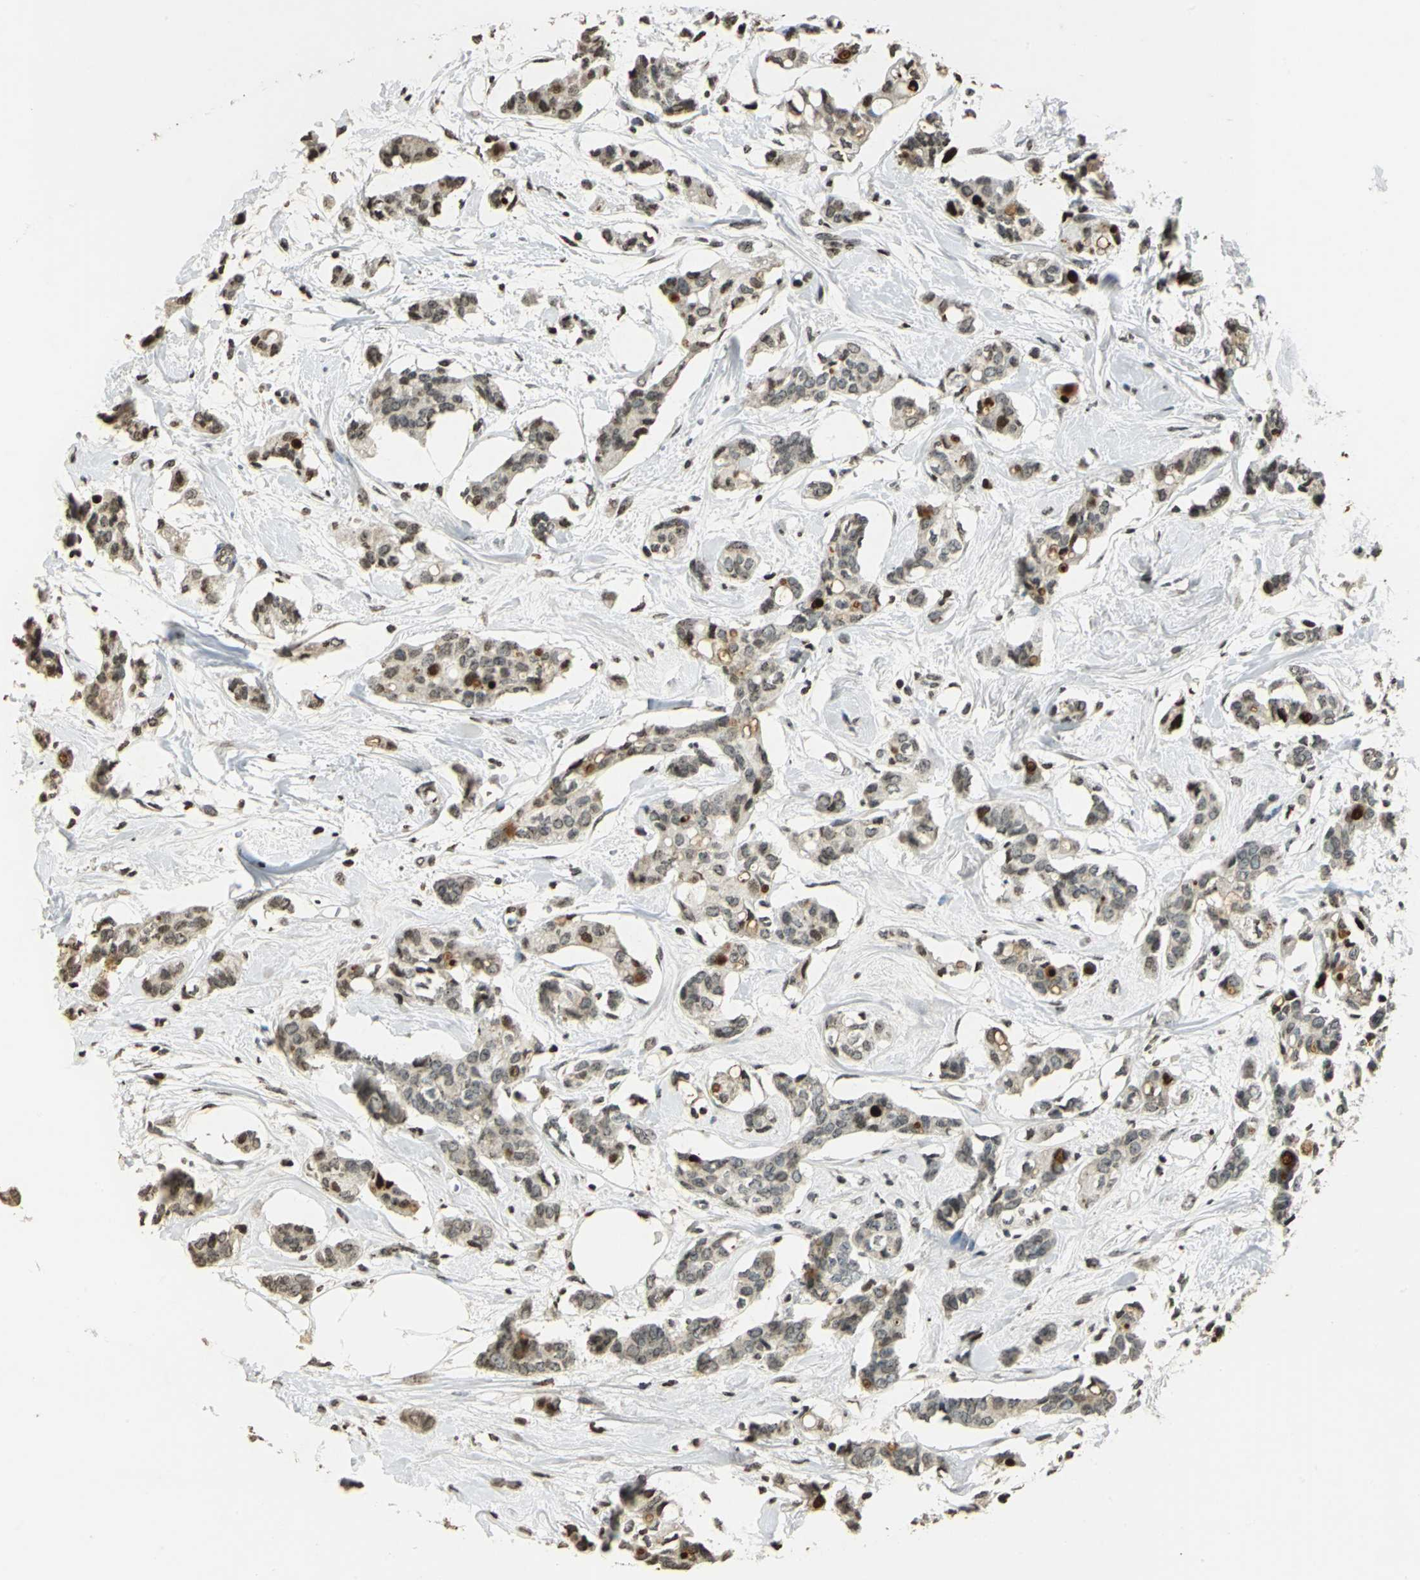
{"staining": {"intensity": "strong", "quantity": "25%-75%", "location": "nuclear"}, "tissue": "breast cancer", "cell_type": "Tumor cells", "image_type": "cancer", "snomed": [{"axis": "morphology", "description": "Duct carcinoma"}, {"axis": "topography", "description": "Breast"}], "caption": "Human intraductal carcinoma (breast) stained for a protein (brown) displays strong nuclear positive staining in approximately 25%-75% of tumor cells.", "gene": "MCM4", "patient": {"sex": "female", "age": 84}}